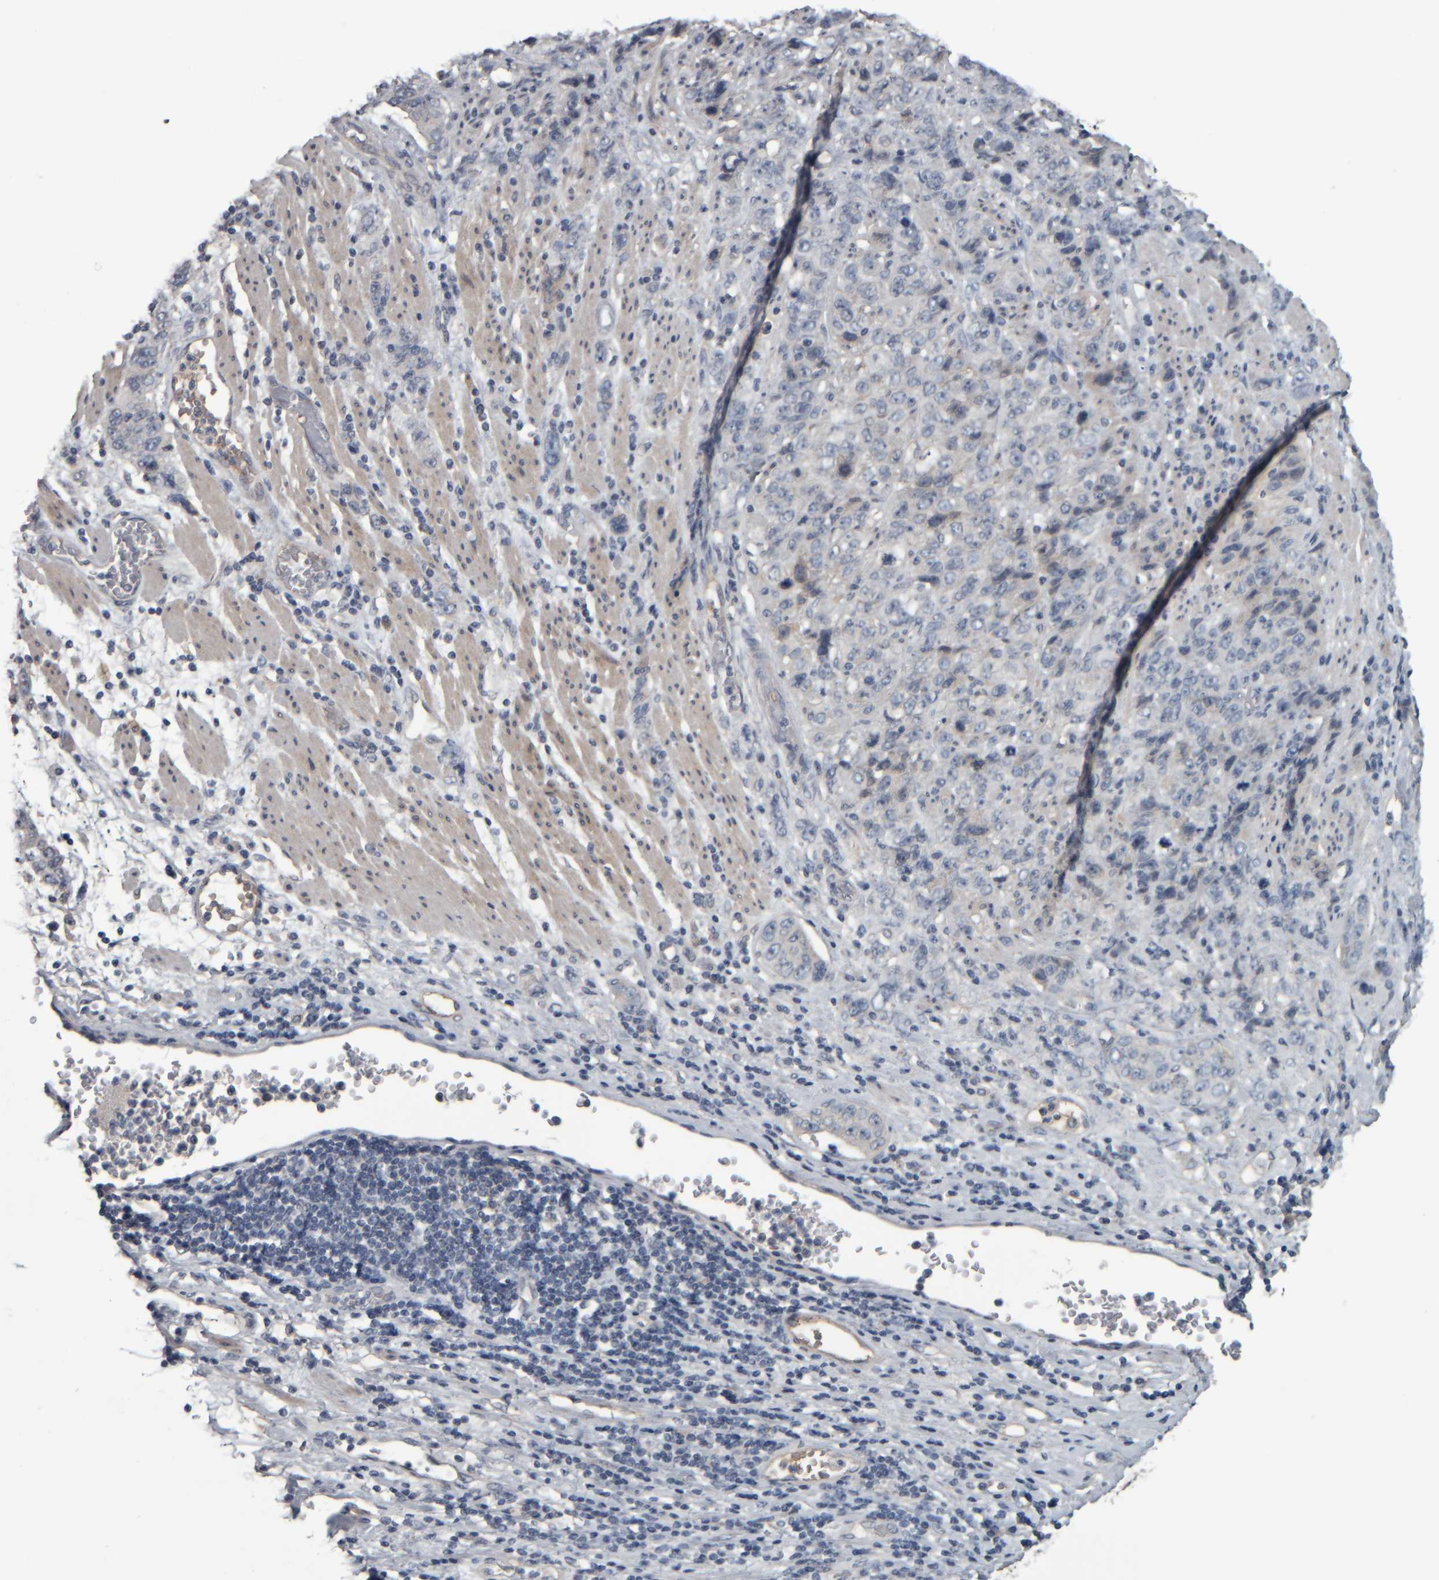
{"staining": {"intensity": "negative", "quantity": "none", "location": "none"}, "tissue": "stomach cancer", "cell_type": "Tumor cells", "image_type": "cancer", "snomed": [{"axis": "morphology", "description": "Adenocarcinoma, NOS"}, {"axis": "topography", "description": "Stomach"}], "caption": "Immunohistochemical staining of human adenocarcinoma (stomach) exhibits no significant positivity in tumor cells. (Stains: DAB IHC with hematoxylin counter stain, Microscopy: brightfield microscopy at high magnification).", "gene": "CAVIN4", "patient": {"sex": "male", "age": 48}}